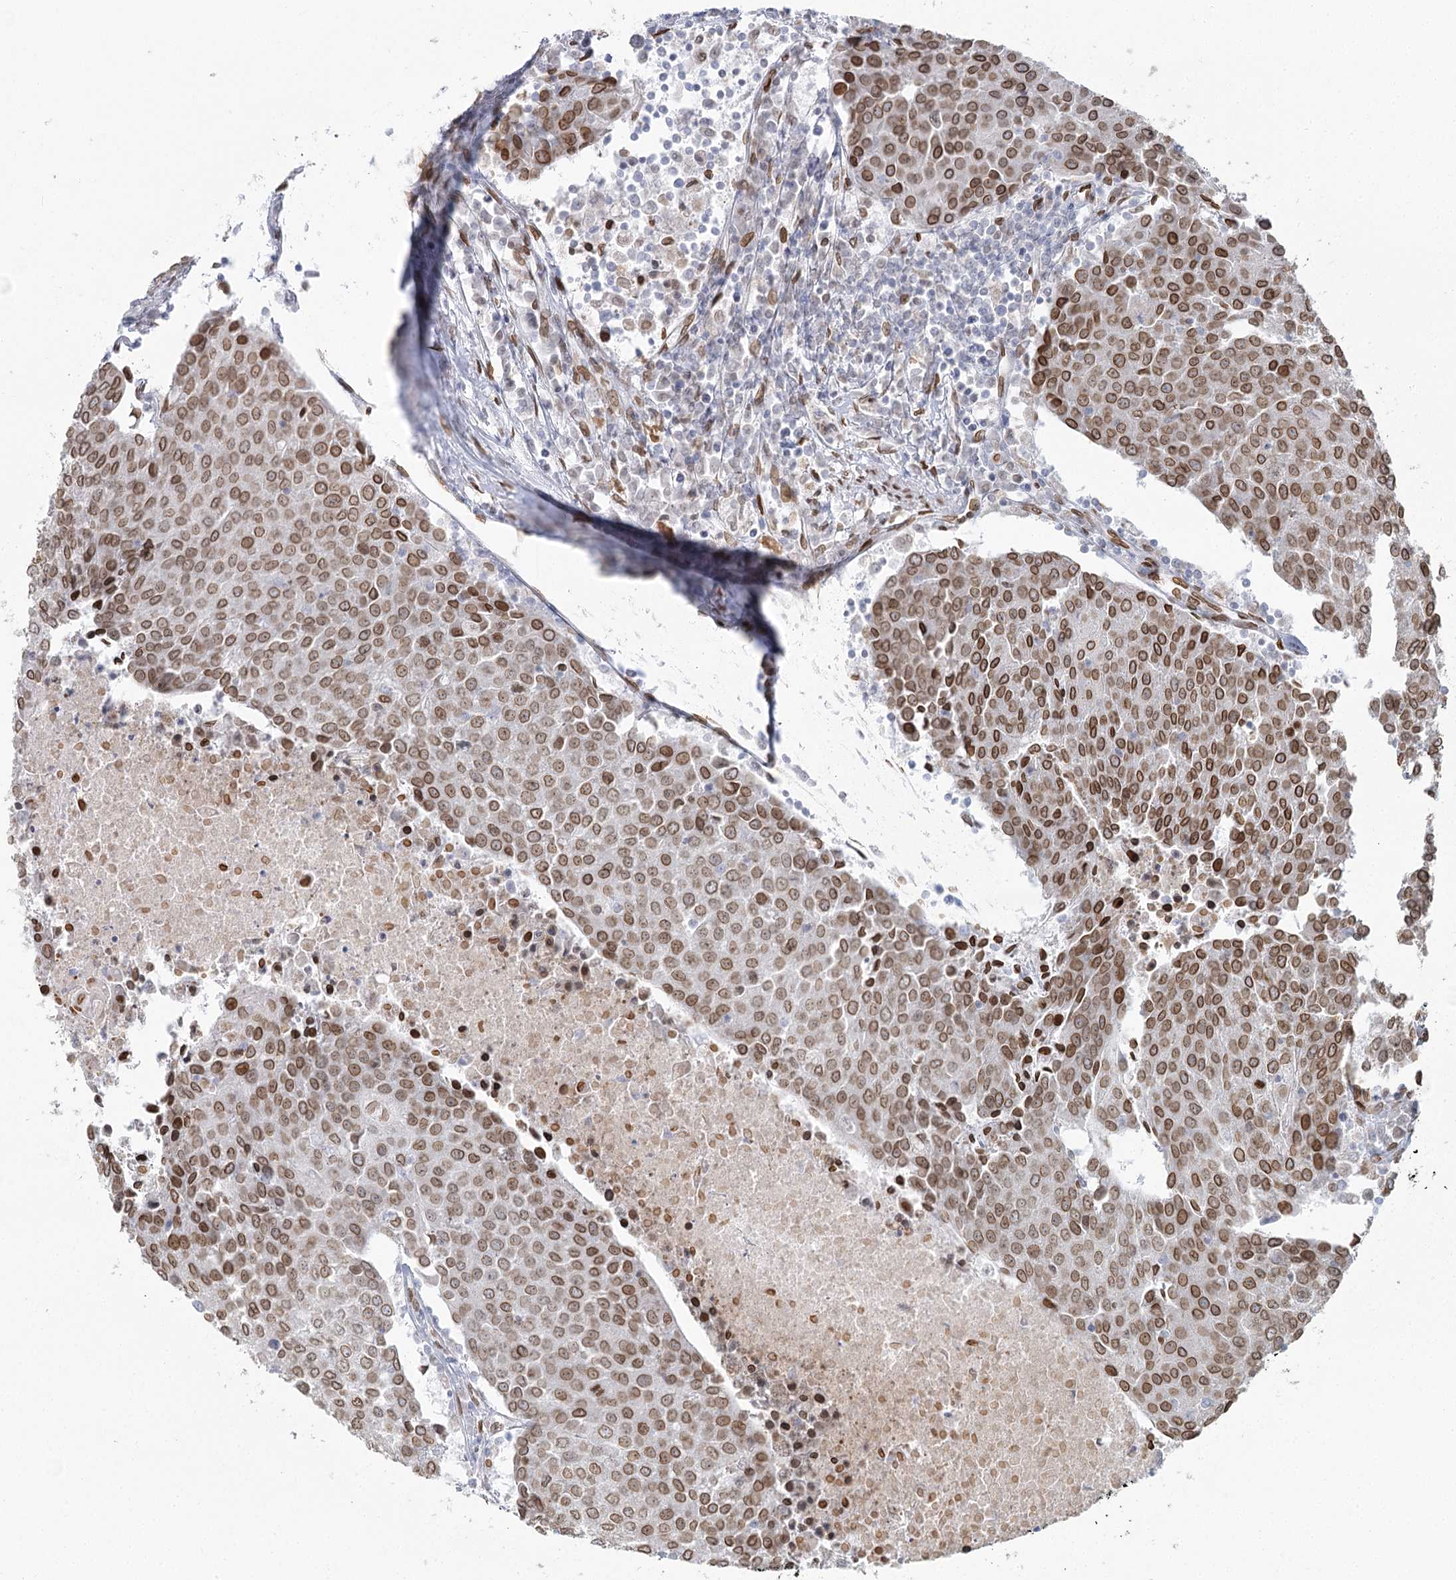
{"staining": {"intensity": "moderate", "quantity": ">75%", "location": "cytoplasmic/membranous,nuclear"}, "tissue": "urothelial cancer", "cell_type": "Tumor cells", "image_type": "cancer", "snomed": [{"axis": "morphology", "description": "Urothelial carcinoma, High grade"}, {"axis": "topography", "description": "Urinary bladder"}], "caption": "High-grade urothelial carcinoma tissue demonstrates moderate cytoplasmic/membranous and nuclear expression in approximately >75% of tumor cells, visualized by immunohistochemistry.", "gene": "VWA5A", "patient": {"sex": "female", "age": 85}}